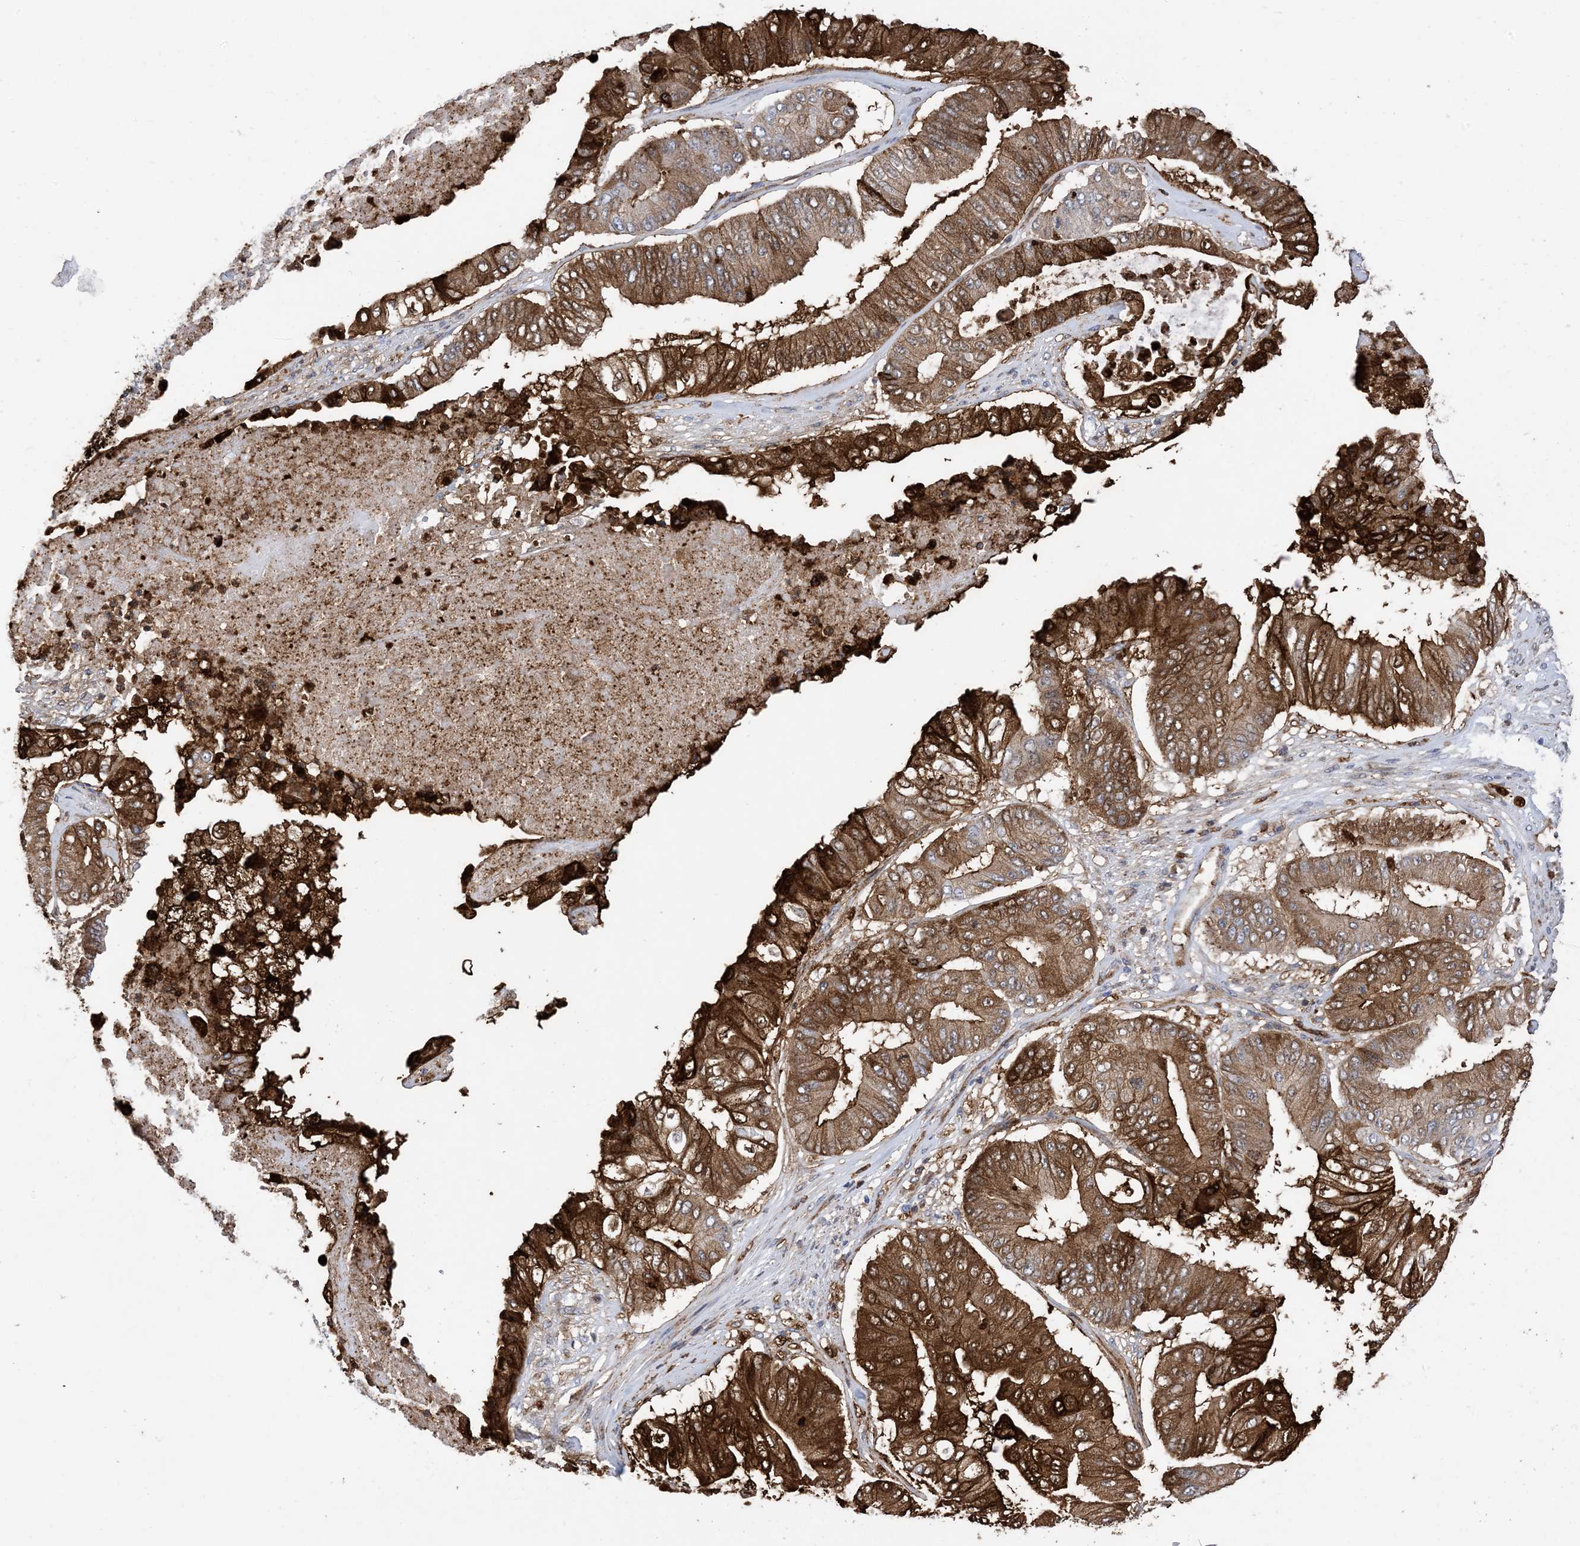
{"staining": {"intensity": "moderate", "quantity": ">75%", "location": "cytoplasmic/membranous"}, "tissue": "pancreatic cancer", "cell_type": "Tumor cells", "image_type": "cancer", "snomed": [{"axis": "morphology", "description": "Adenocarcinoma, NOS"}, {"axis": "topography", "description": "Pancreas"}], "caption": "High-power microscopy captured an immunohistochemistry photomicrograph of pancreatic adenocarcinoma, revealing moderate cytoplasmic/membranous staining in about >75% of tumor cells. The staining is performed using DAB (3,3'-diaminobenzidine) brown chromogen to label protein expression. The nuclei are counter-stained blue using hematoxylin.", "gene": "ANXA1", "patient": {"sex": "female", "age": 77}}